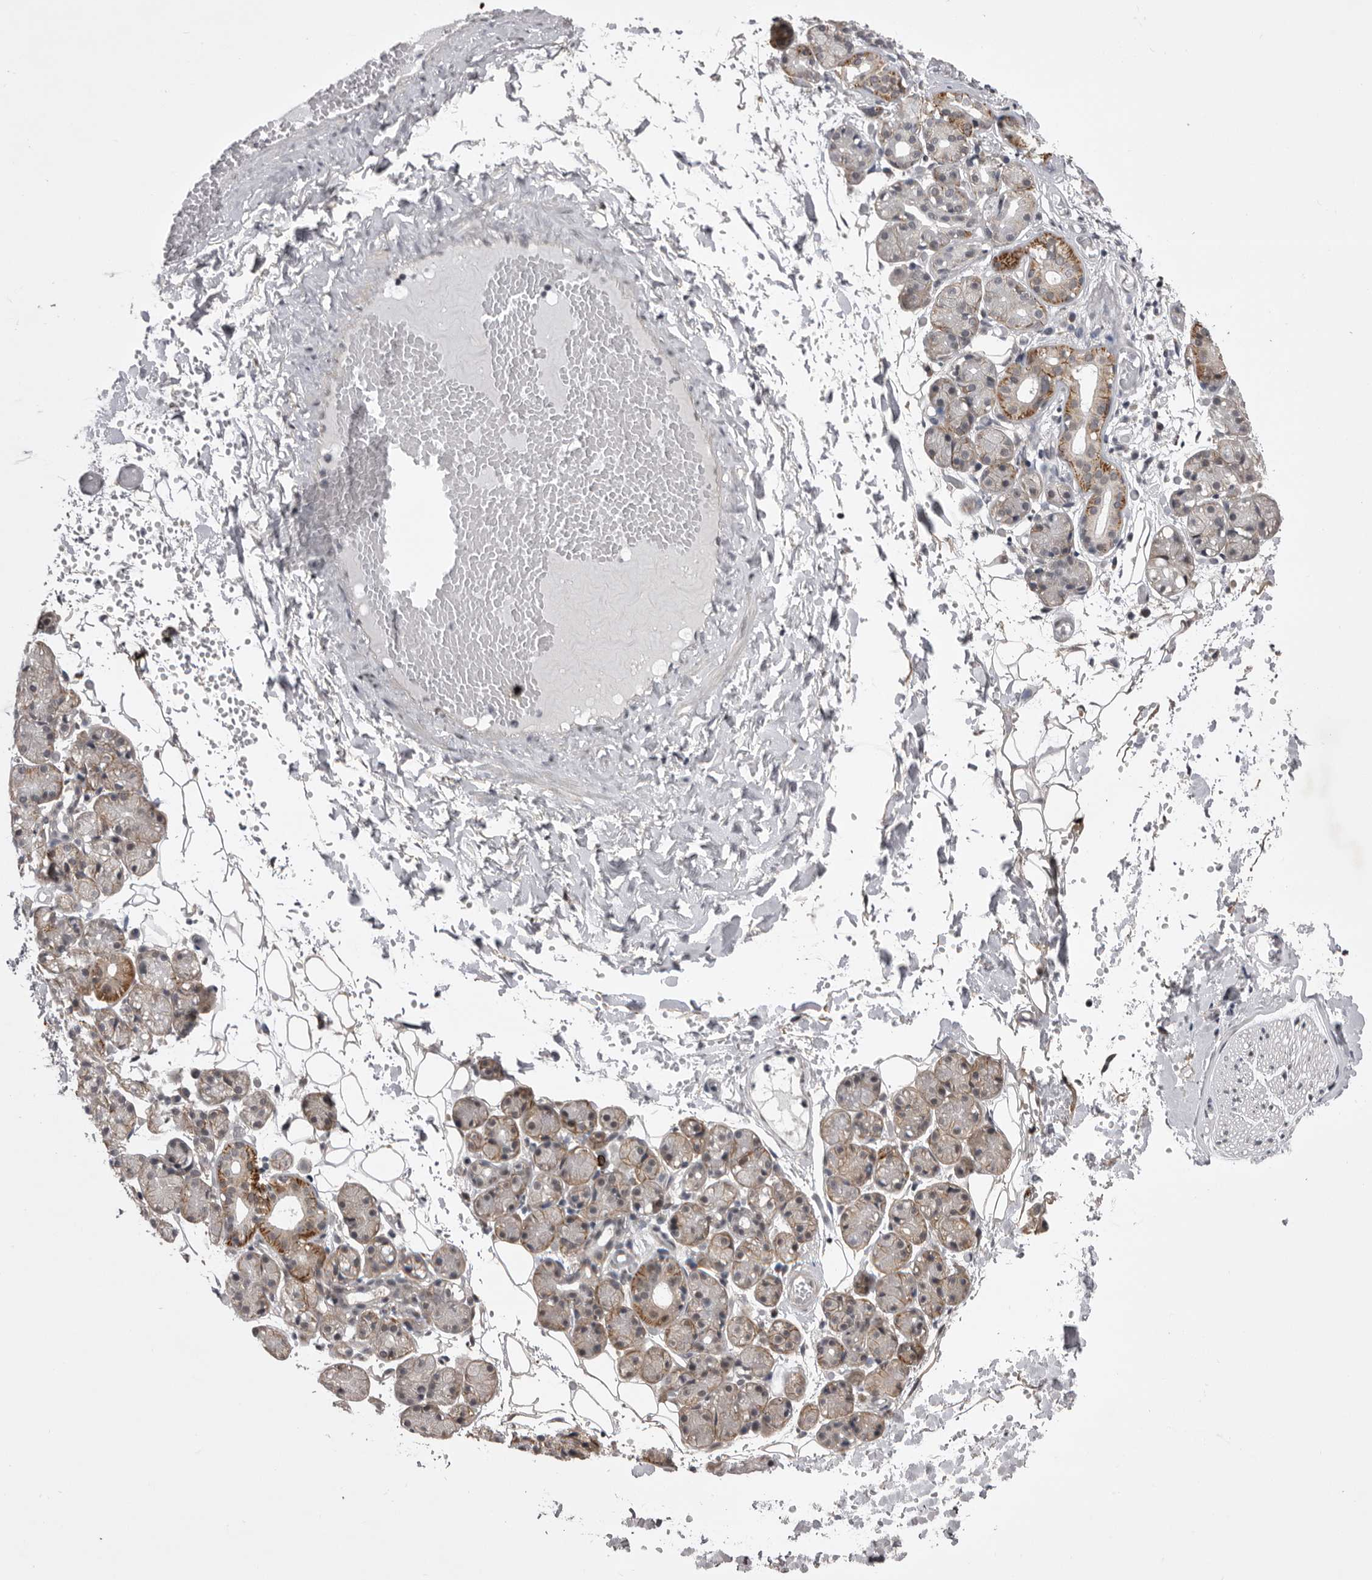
{"staining": {"intensity": "moderate", "quantity": "<25%", "location": "cytoplasmic/membranous"}, "tissue": "salivary gland", "cell_type": "Glandular cells", "image_type": "normal", "snomed": [{"axis": "morphology", "description": "Normal tissue, NOS"}, {"axis": "topography", "description": "Salivary gland"}], "caption": "Glandular cells display low levels of moderate cytoplasmic/membranous staining in about <25% of cells in benign salivary gland.", "gene": "PRPF3", "patient": {"sex": "male", "age": 63}}